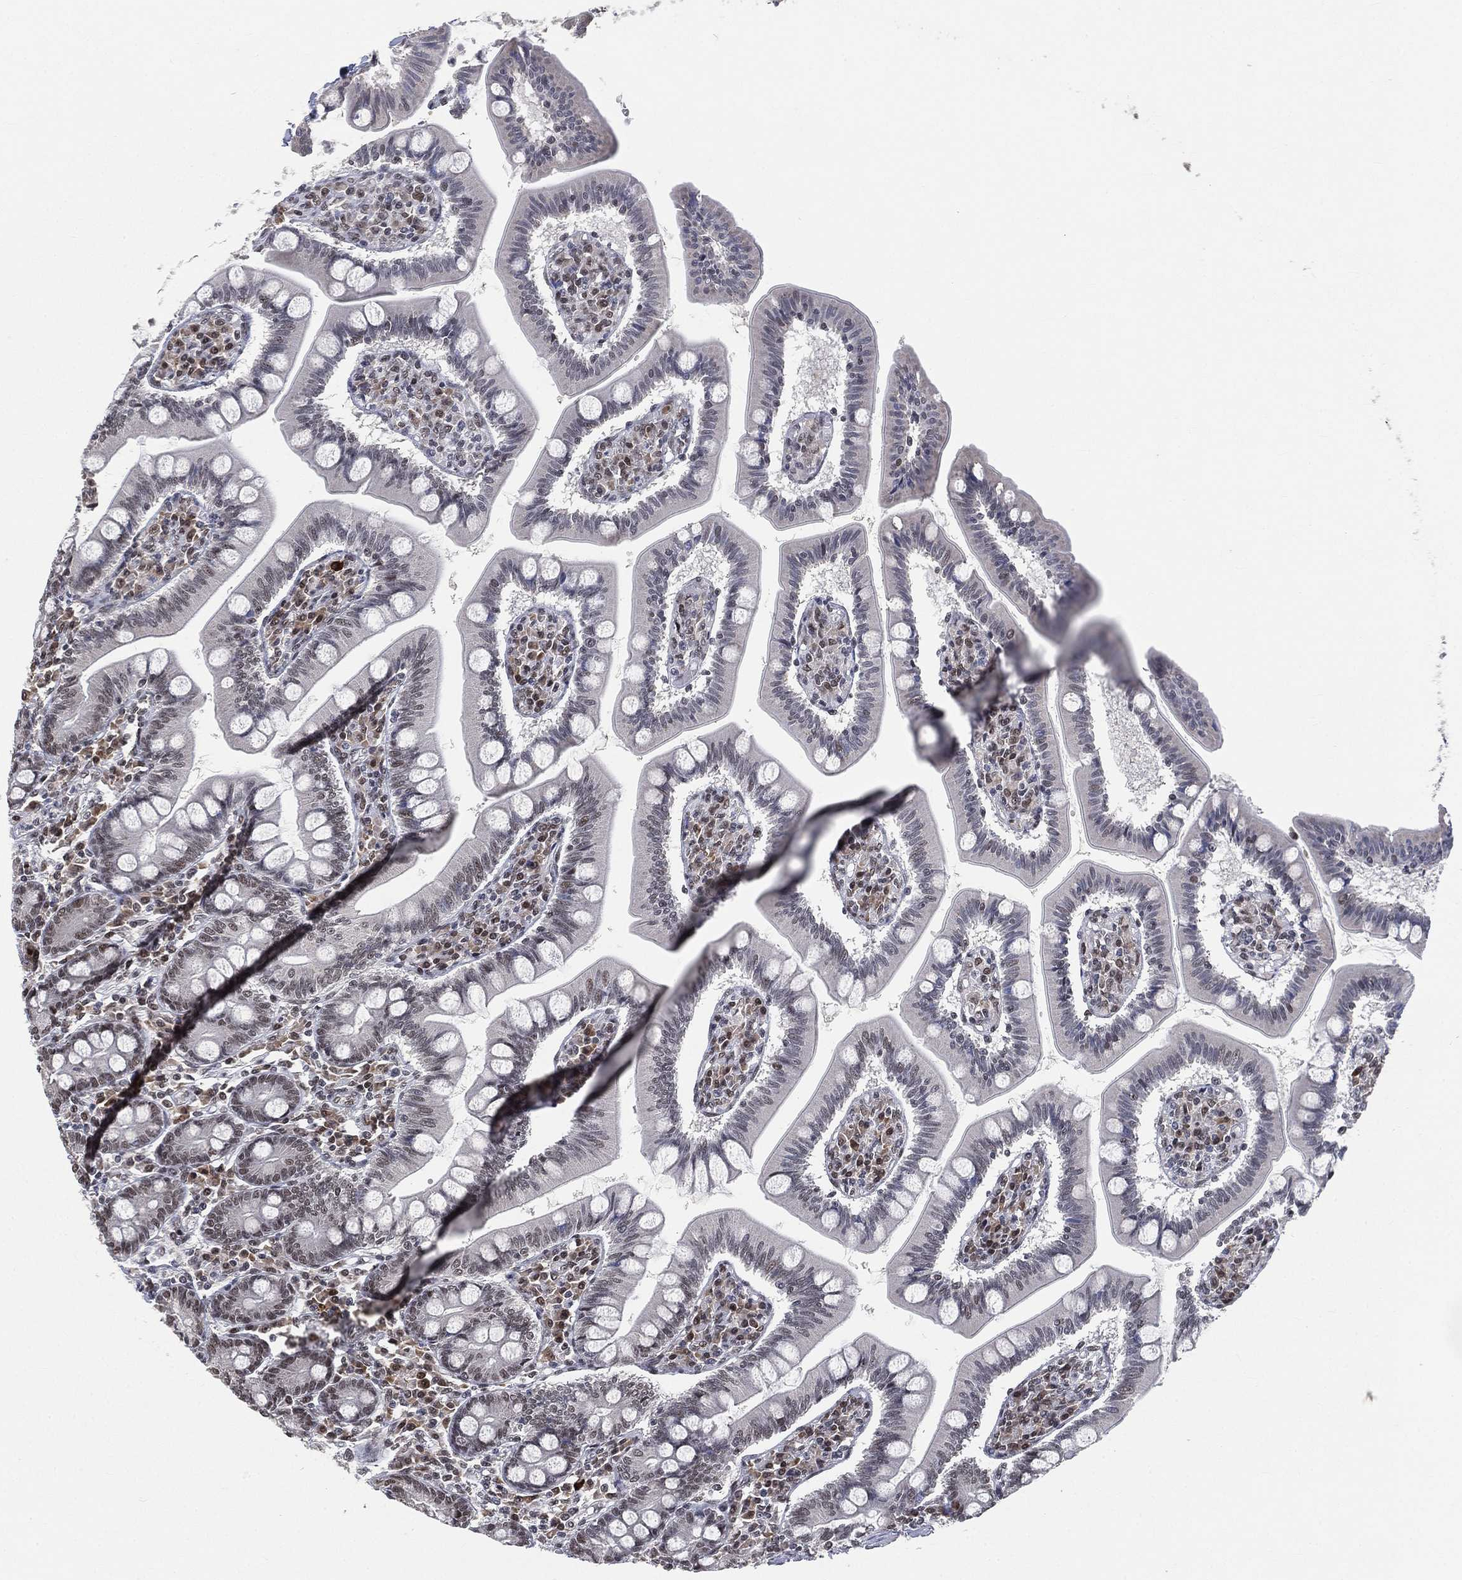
{"staining": {"intensity": "moderate", "quantity": "<25%", "location": "nuclear"}, "tissue": "small intestine", "cell_type": "Glandular cells", "image_type": "normal", "snomed": [{"axis": "morphology", "description": "Normal tissue, NOS"}, {"axis": "topography", "description": "Small intestine"}], "caption": "Glandular cells show moderate nuclear expression in about <25% of cells in normal small intestine.", "gene": "YLPM1", "patient": {"sex": "male", "age": 88}}